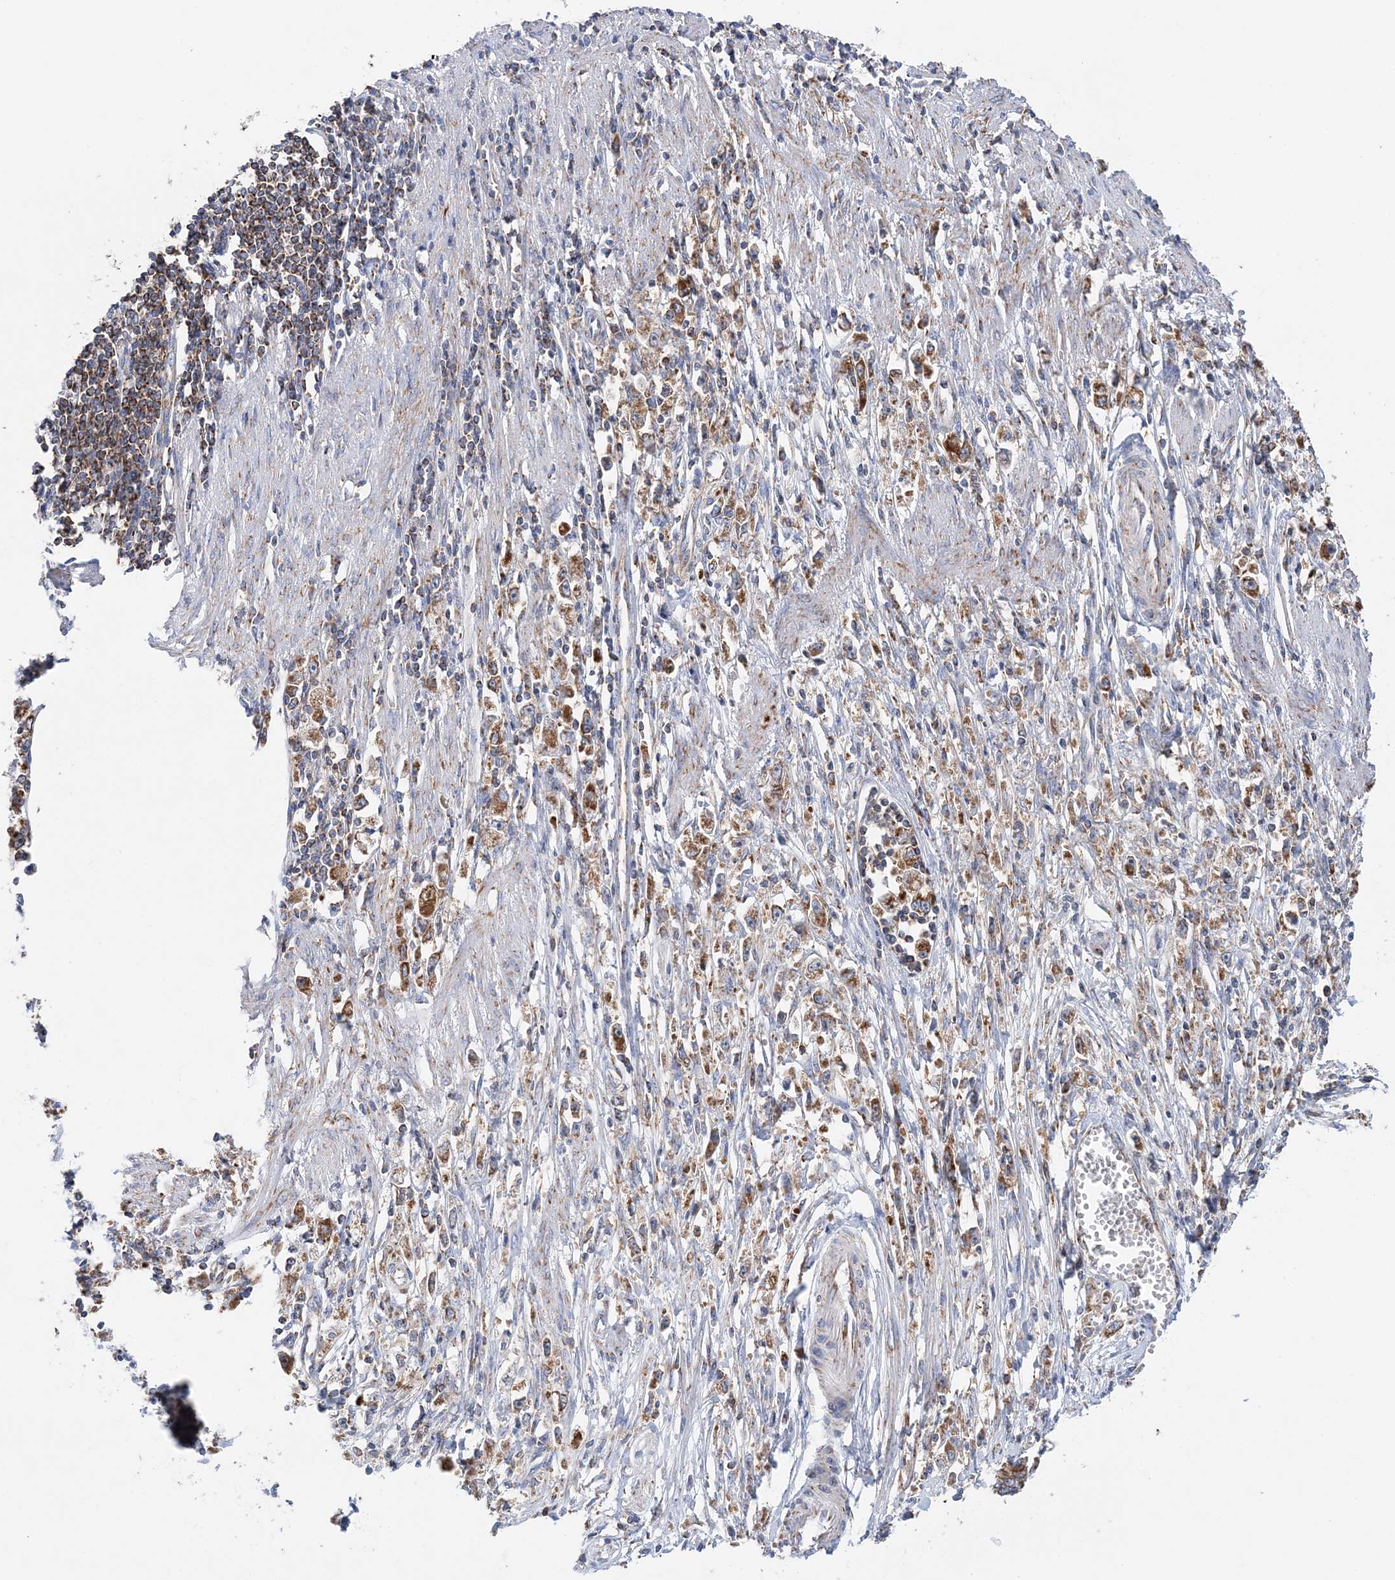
{"staining": {"intensity": "moderate", "quantity": ">75%", "location": "cytoplasmic/membranous"}, "tissue": "stomach cancer", "cell_type": "Tumor cells", "image_type": "cancer", "snomed": [{"axis": "morphology", "description": "Adenocarcinoma, NOS"}, {"axis": "topography", "description": "Stomach"}], "caption": "A micrograph of stomach adenocarcinoma stained for a protein shows moderate cytoplasmic/membranous brown staining in tumor cells. (brown staining indicates protein expression, while blue staining denotes nuclei).", "gene": "TTC32", "patient": {"sex": "female", "age": 59}}